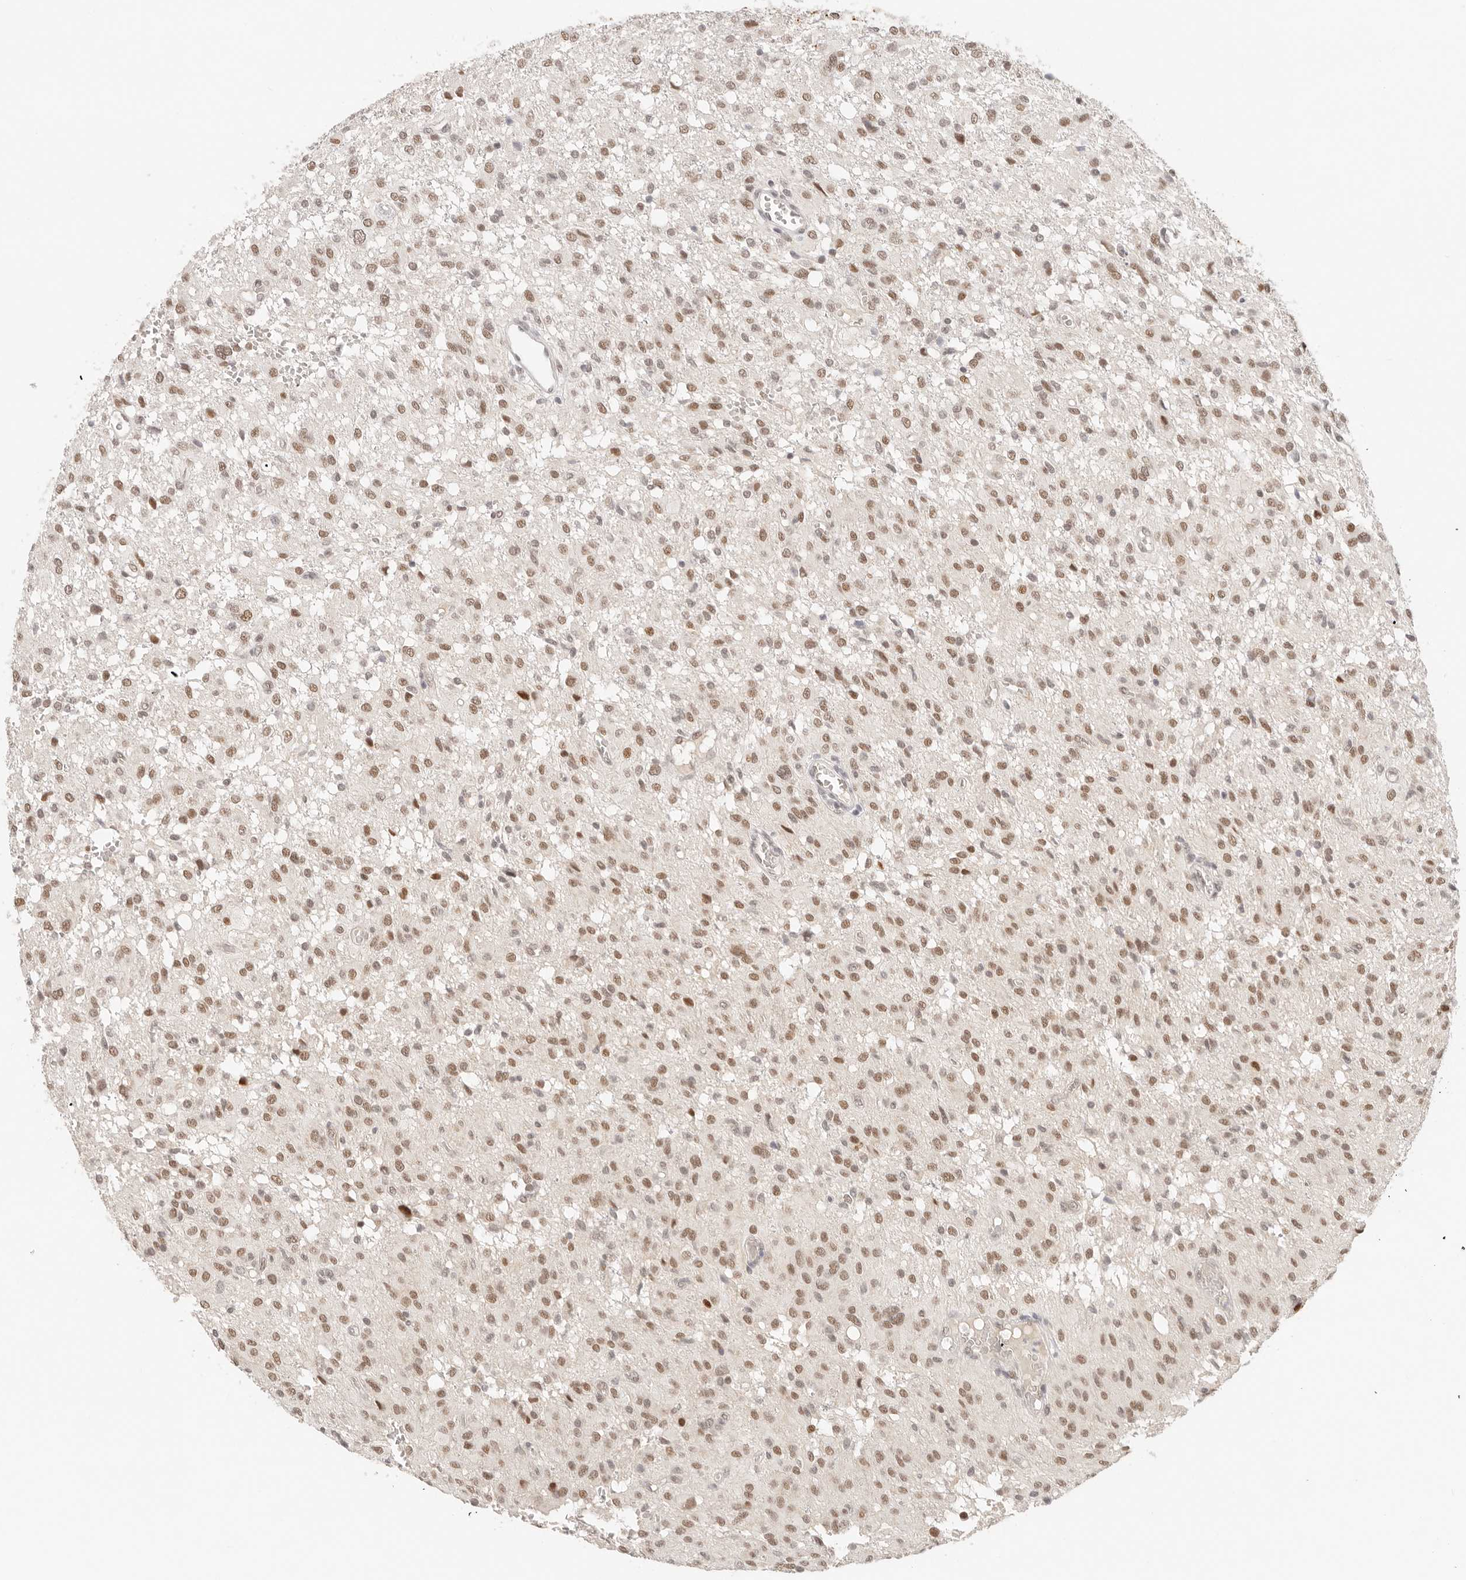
{"staining": {"intensity": "moderate", "quantity": ">75%", "location": "nuclear"}, "tissue": "glioma", "cell_type": "Tumor cells", "image_type": "cancer", "snomed": [{"axis": "morphology", "description": "Glioma, malignant, High grade"}, {"axis": "topography", "description": "Brain"}], "caption": "Immunohistochemistry (IHC) staining of malignant glioma (high-grade), which reveals medium levels of moderate nuclear staining in approximately >75% of tumor cells indicating moderate nuclear protein staining. The staining was performed using DAB (brown) for protein detection and nuclei were counterstained in hematoxylin (blue).", "gene": "HOXC5", "patient": {"sex": "female", "age": 59}}